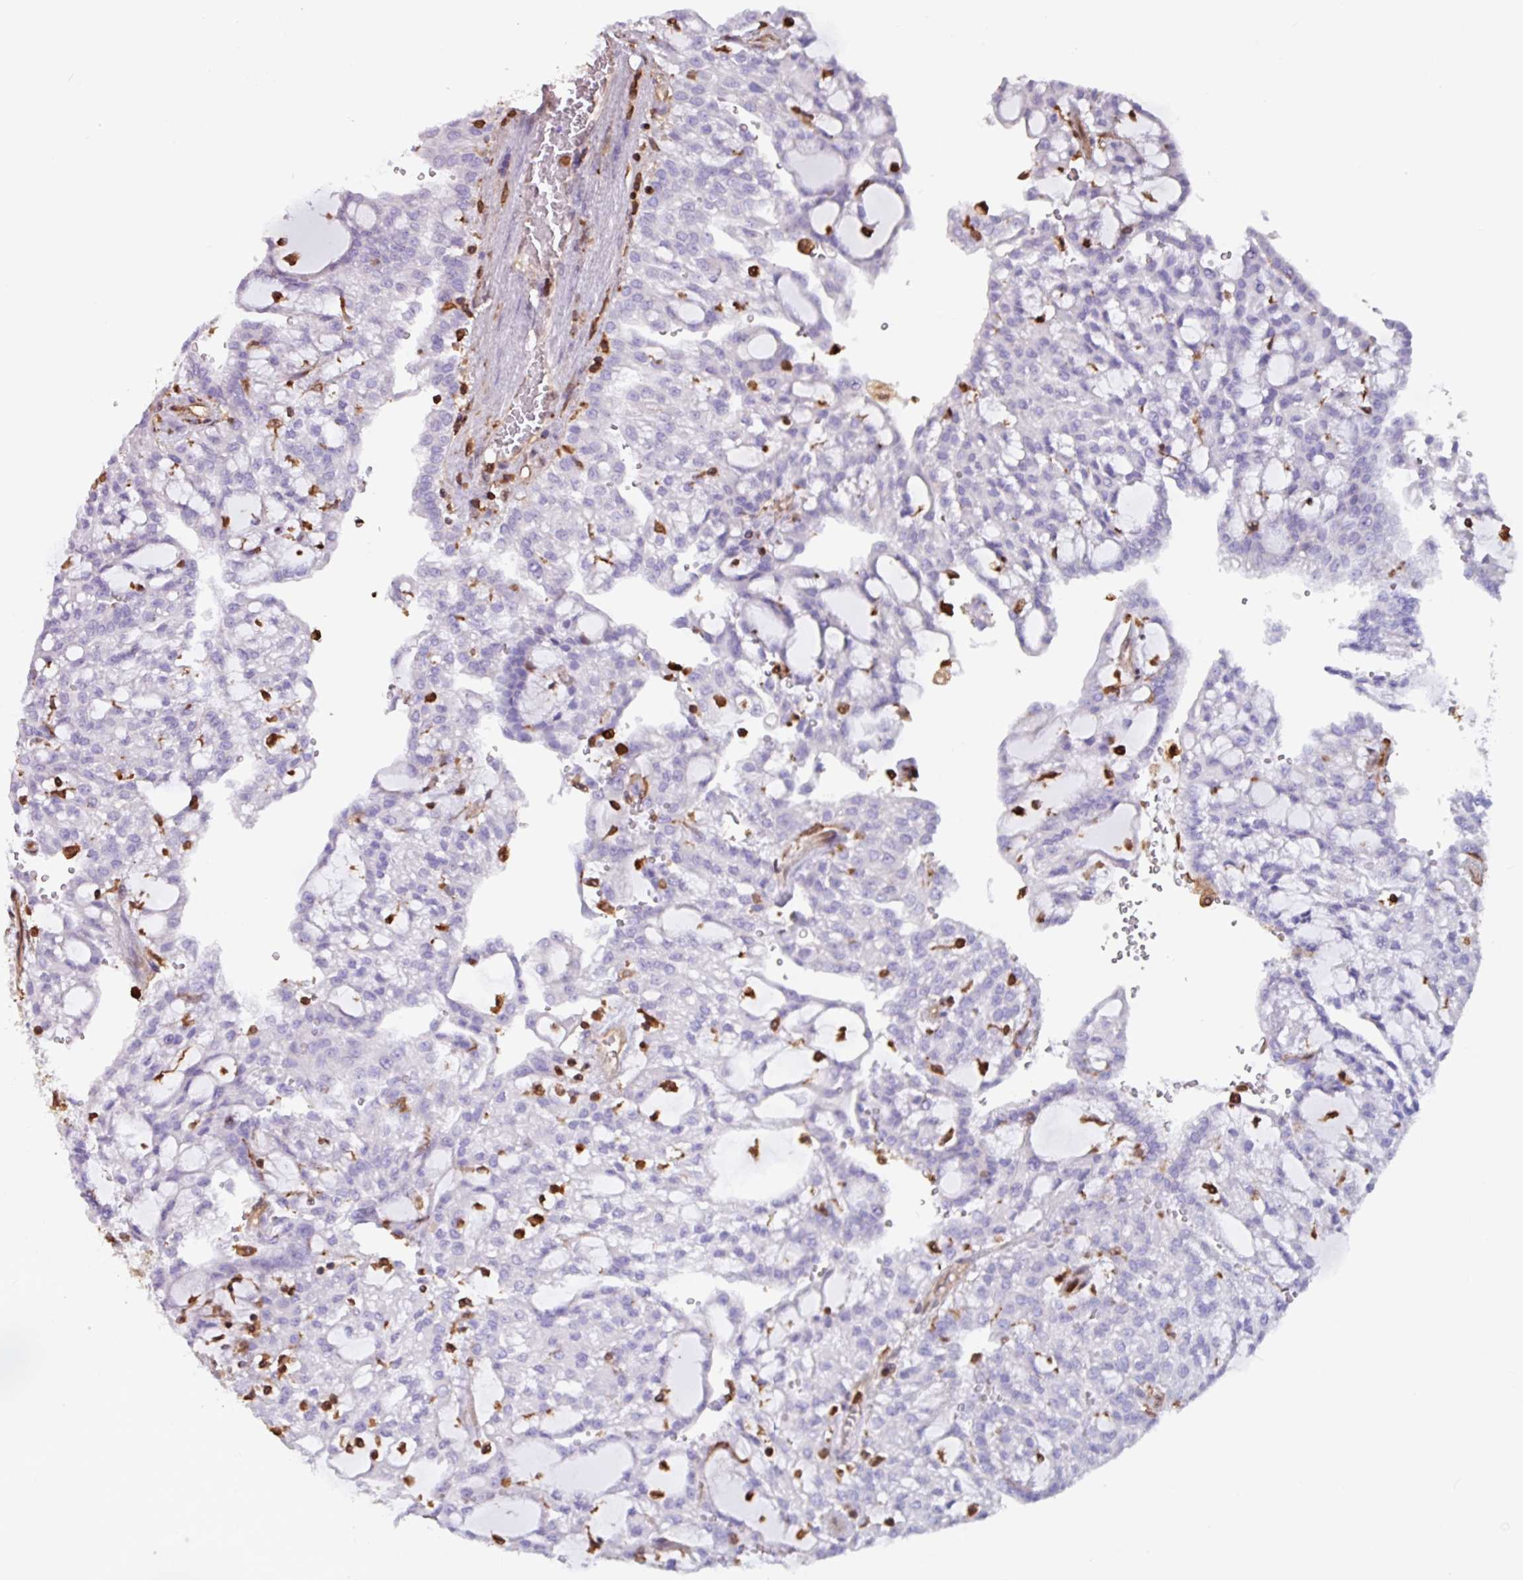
{"staining": {"intensity": "negative", "quantity": "none", "location": "none"}, "tissue": "renal cancer", "cell_type": "Tumor cells", "image_type": "cancer", "snomed": [{"axis": "morphology", "description": "Adenocarcinoma, NOS"}, {"axis": "topography", "description": "Kidney"}], "caption": "Micrograph shows no significant protein positivity in tumor cells of adenocarcinoma (renal).", "gene": "ARHGDIB", "patient": {"sex": "male", "age": 63}}